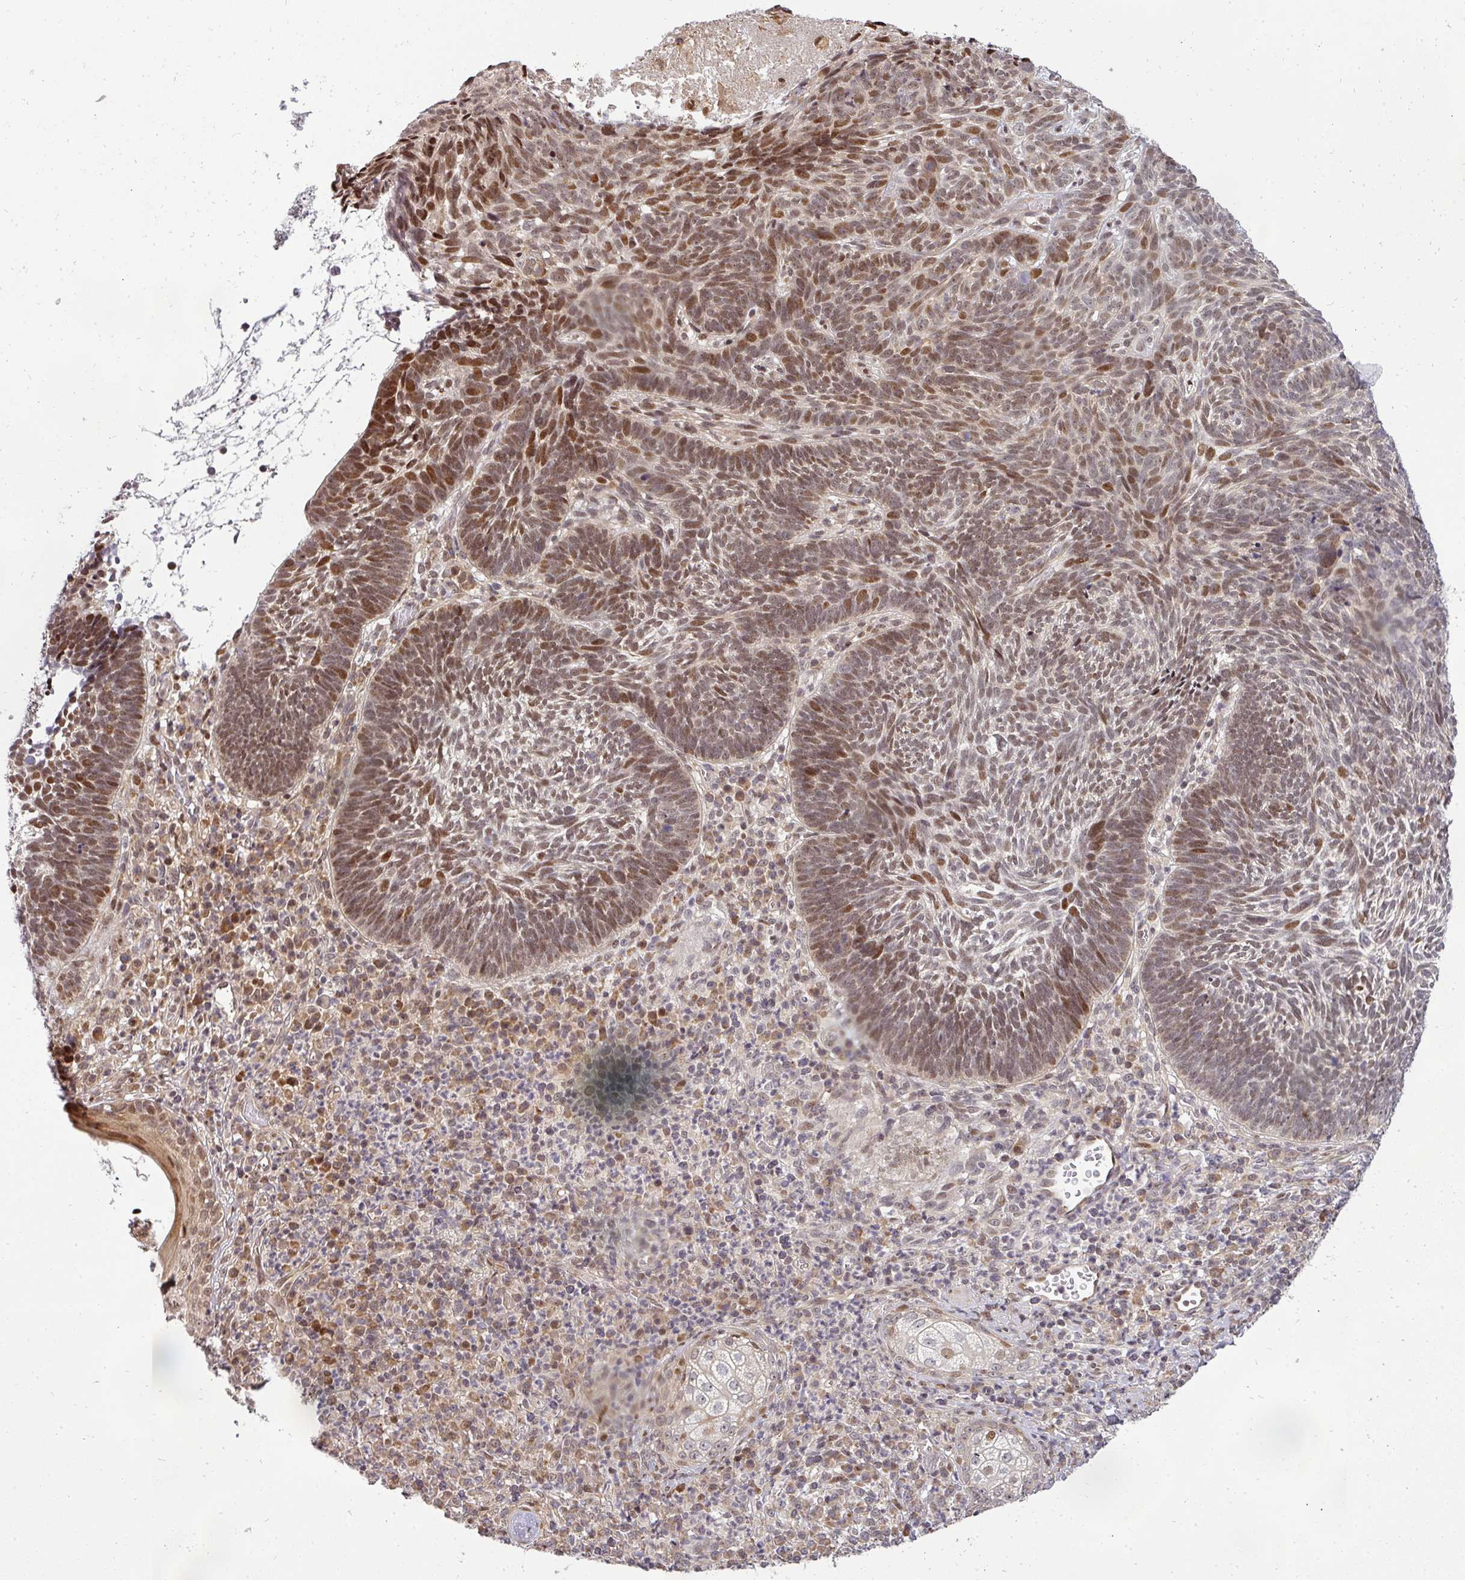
{"staining": {"intensity": "moderate", "quantity": ">75%", "location": "nuclear"}, "tissue": "skin cancer", "cell_type": "Tumor cells", "image_type": "cancer", "snomed": [{"axis": "morphology", "description": "Basal cell carcinoma"}, {"axis": "topography", "description": "Skin"}], "caption": "About >75% of tumor cells in human skin basal cell carcinoma demonstrate moderate nuclear protein expression as visualized by brown immunohistochemical staining.", "gene": "PATZ1", "patient": {"sex": "male", "age": 88}}